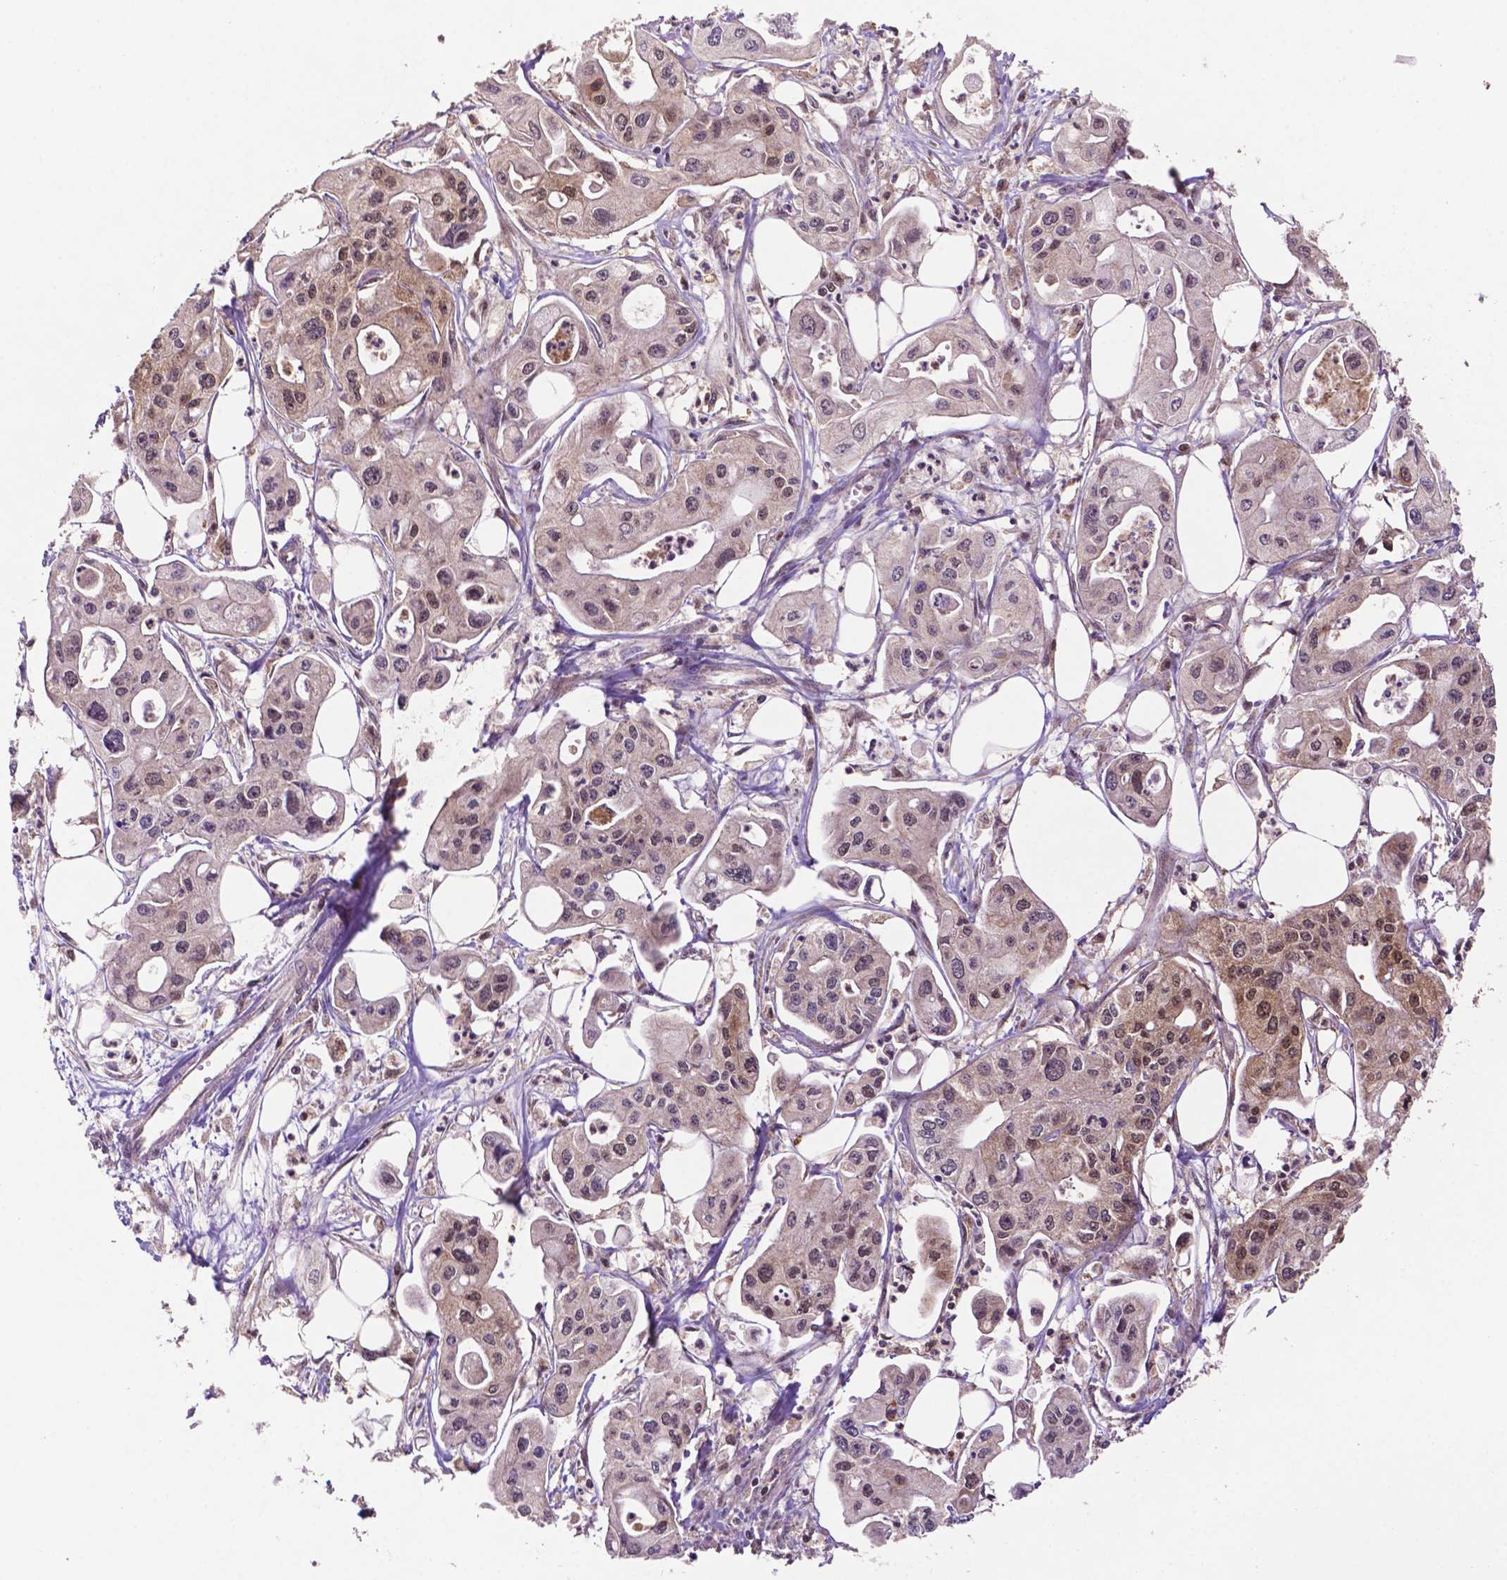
{"staining": {"intensity": "moderate", "quantity": "25%-75%", "location": "cytoplasmic/membranous,nuclear"}, "tissue": "pancreatic cancer", "cell_type": "Tumor cells", "image_type": "cancer", "snomed": [{"axis": "morphology", "description": "Adenocarcinoma, NOS"}, {"axis": "topography", "description": "Pancreas"}], "caption": "Pancreatic cancer (adenocarcinoma) stained with a protein marker displays moderate staining in tumor cells.", "gene": "UBE2L6", "patient": {"sex": "male", "age": 70}}